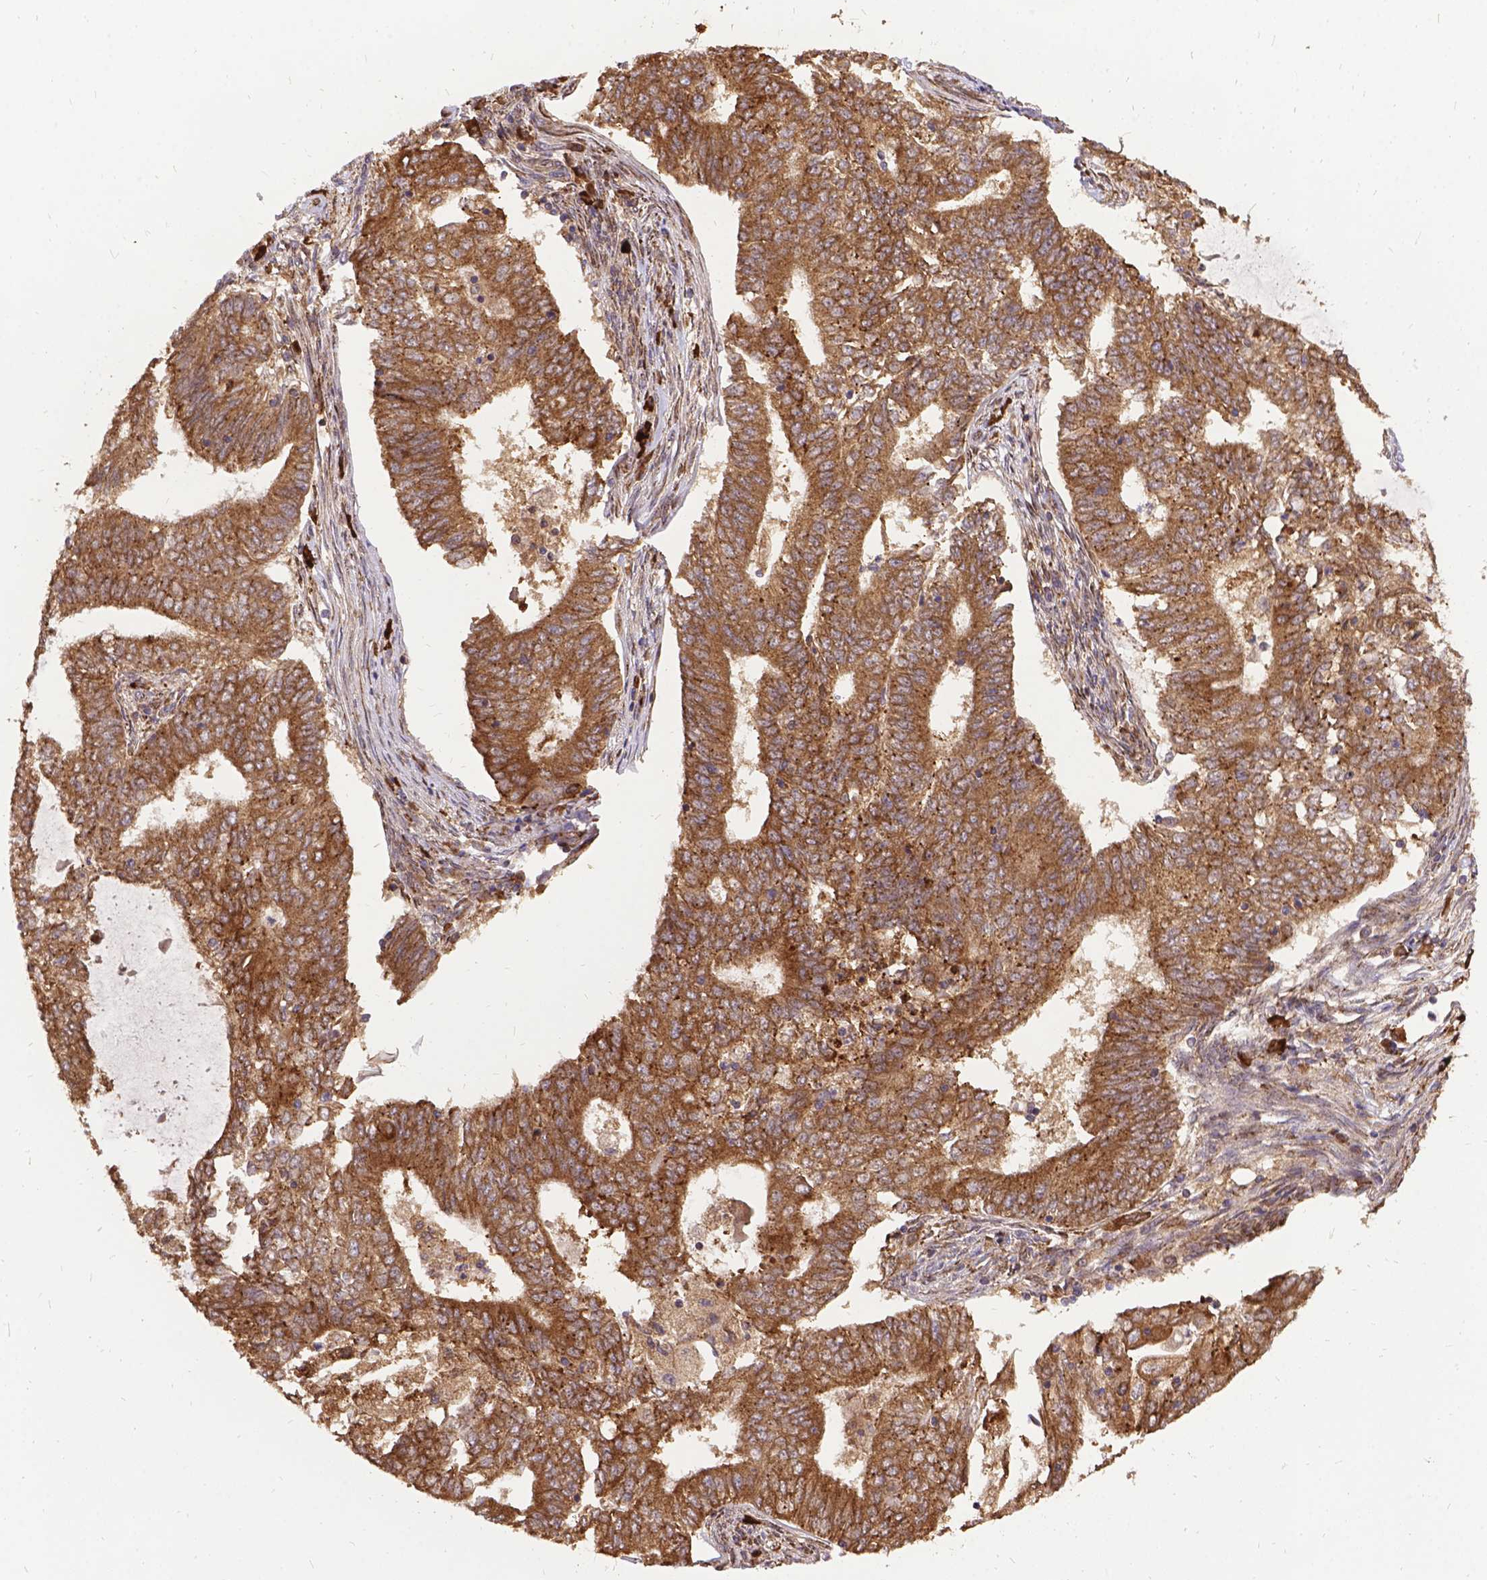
{"staining": {"intensity": "moderate", "quantity": ">75%", "location": "cytoplasmic/membranous"}, "tissue": "endometrial cancer", "cell_type": "Tumor cells", "image_type": "cancer", "snomed": [{"axis": "morphology", "description": "Adenocarcinoma, NOS"}, {"axis": "topography", "description": "Endometrium"}], "caption": "A brown stain highlights moderate cytoplasmic/membranous positivity of a protein in endometrial cancer (adenocarcinoma) tumor cells.", "gene": "DENND6A", "patient": {"sex": "female", "age": 62}}